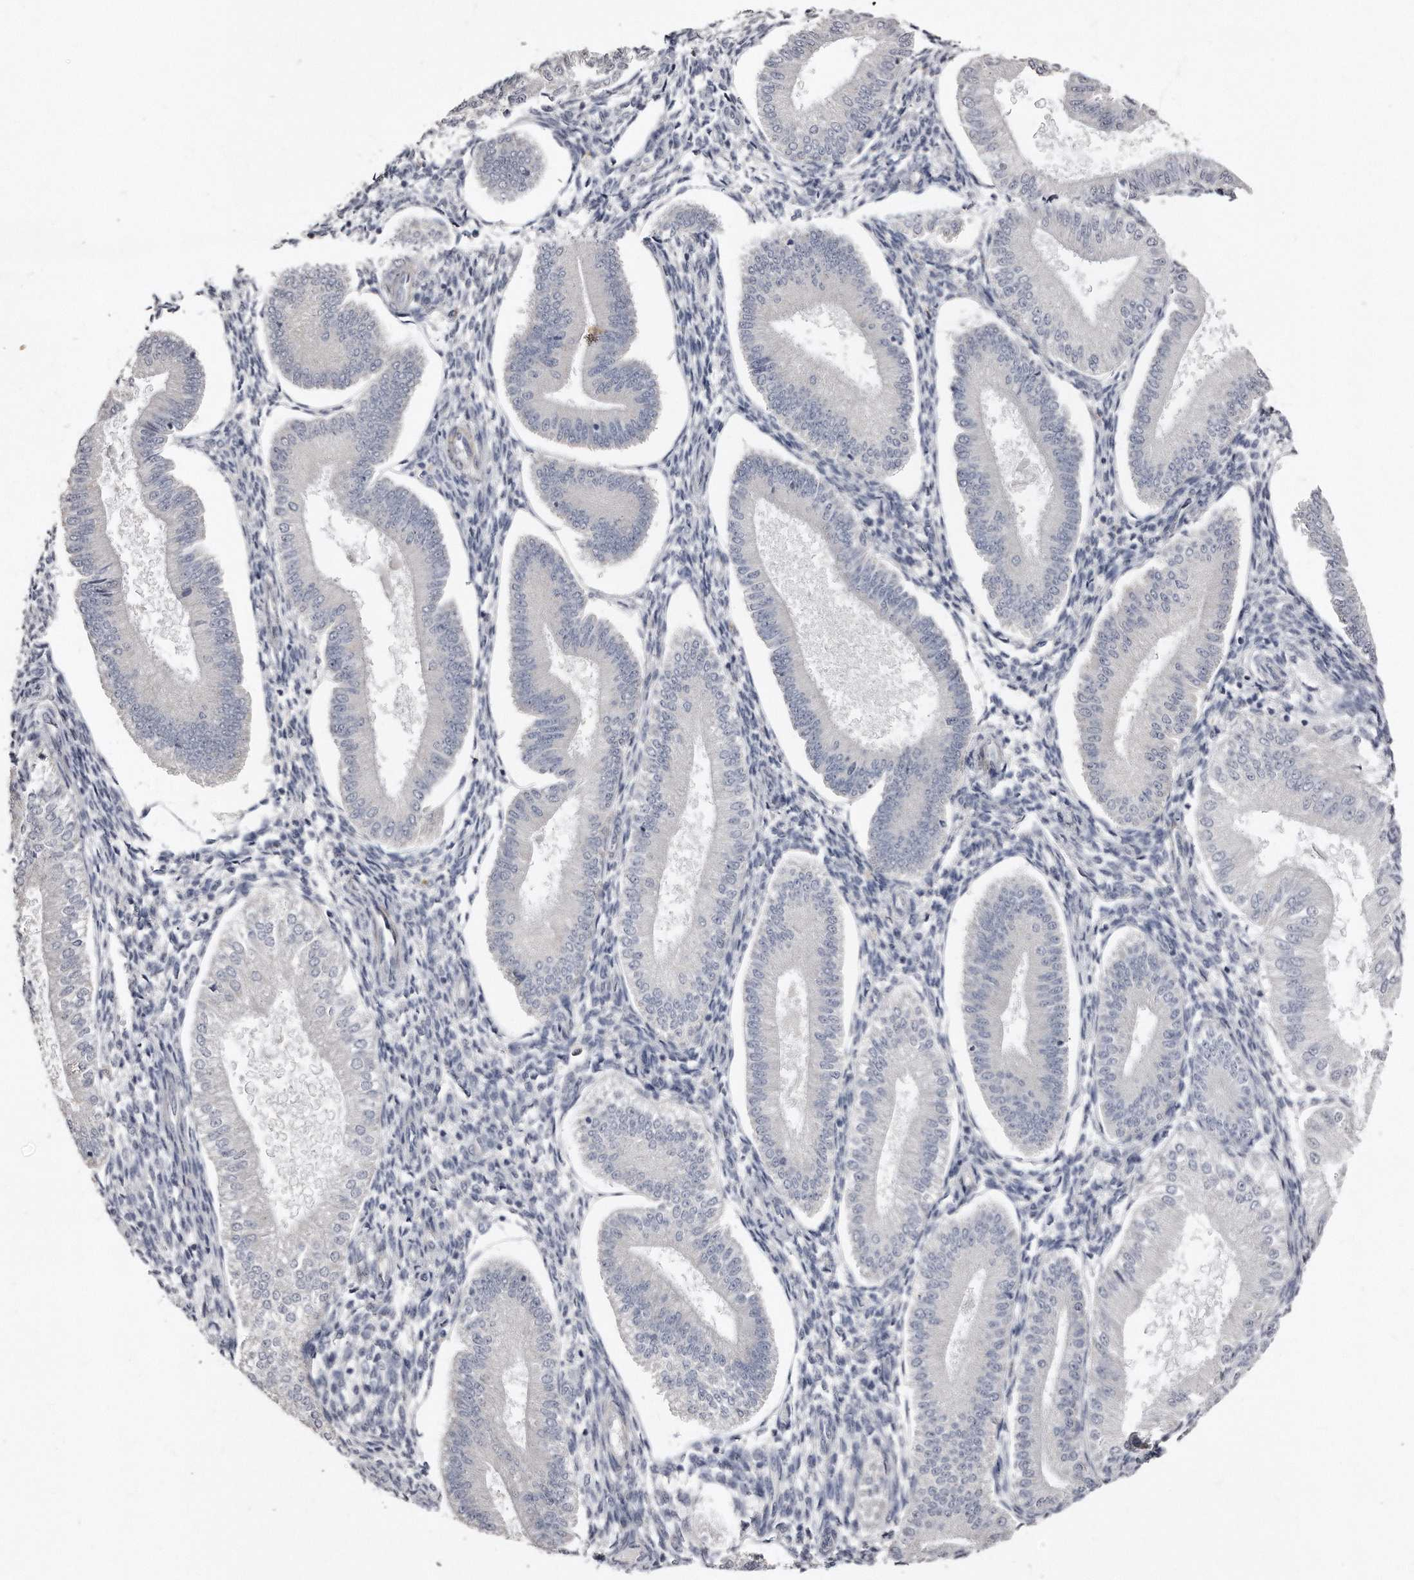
{"staining": {"intensity": "negative", "quantity": "none", "location": "none"}, "tissue": "endometrium", "cell_type": "Cells in endometrial stroma", "image_type": "normal", "snomed": [{"axis": "morphology", "description": "Normal tissue, NOS"}, {"axis": "topography", "description": "Endometrium"}], "caption": "There is no significant expression in cells in endometrial stroma of endometrium. (Immunohistochemistry (ihc), brightfield microscopy, high magnification).", "gene": "LMOD1", "patient": {"sex": "female", "age": 39}}